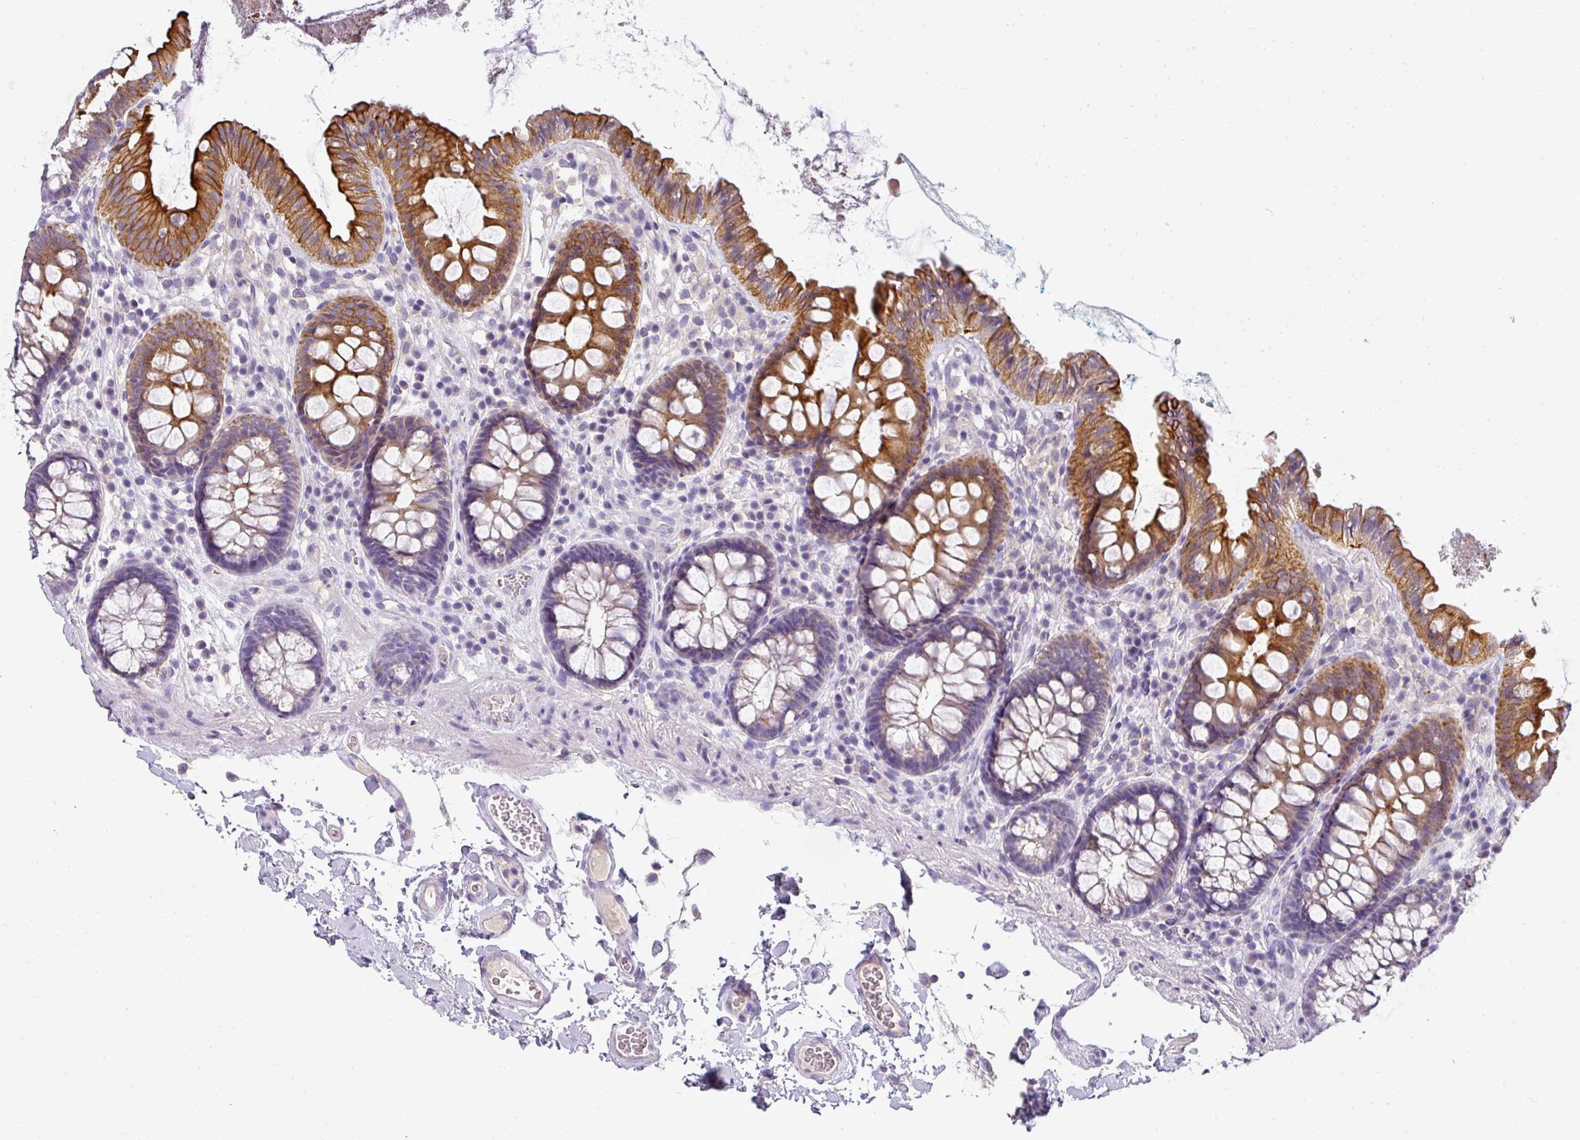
{"staining": {"intensity": "negative", "quantity": "none", "location": "none"}, "tissue": "colon", "cell_type": "Endothelial cells", "image_type": "normal", "snomed": [{"axis": "morphology", "description": "Normal tissue, NOS"}, {"axis": "topography", "description": "Colon"}], "caption": "High power microscopy image of an IHC photomicrograph of normal colon, revealing no significant positivity in endothelial cells. The staining was performed using DAB (3,3'-diaminobenzidine) to visualize the protein expression in brown, while the nuclei were stained in blue with hematoxylin (Magnification: 20x).", "gene": "ASXL3", "patient": {"sex": "male", "age": 84}}